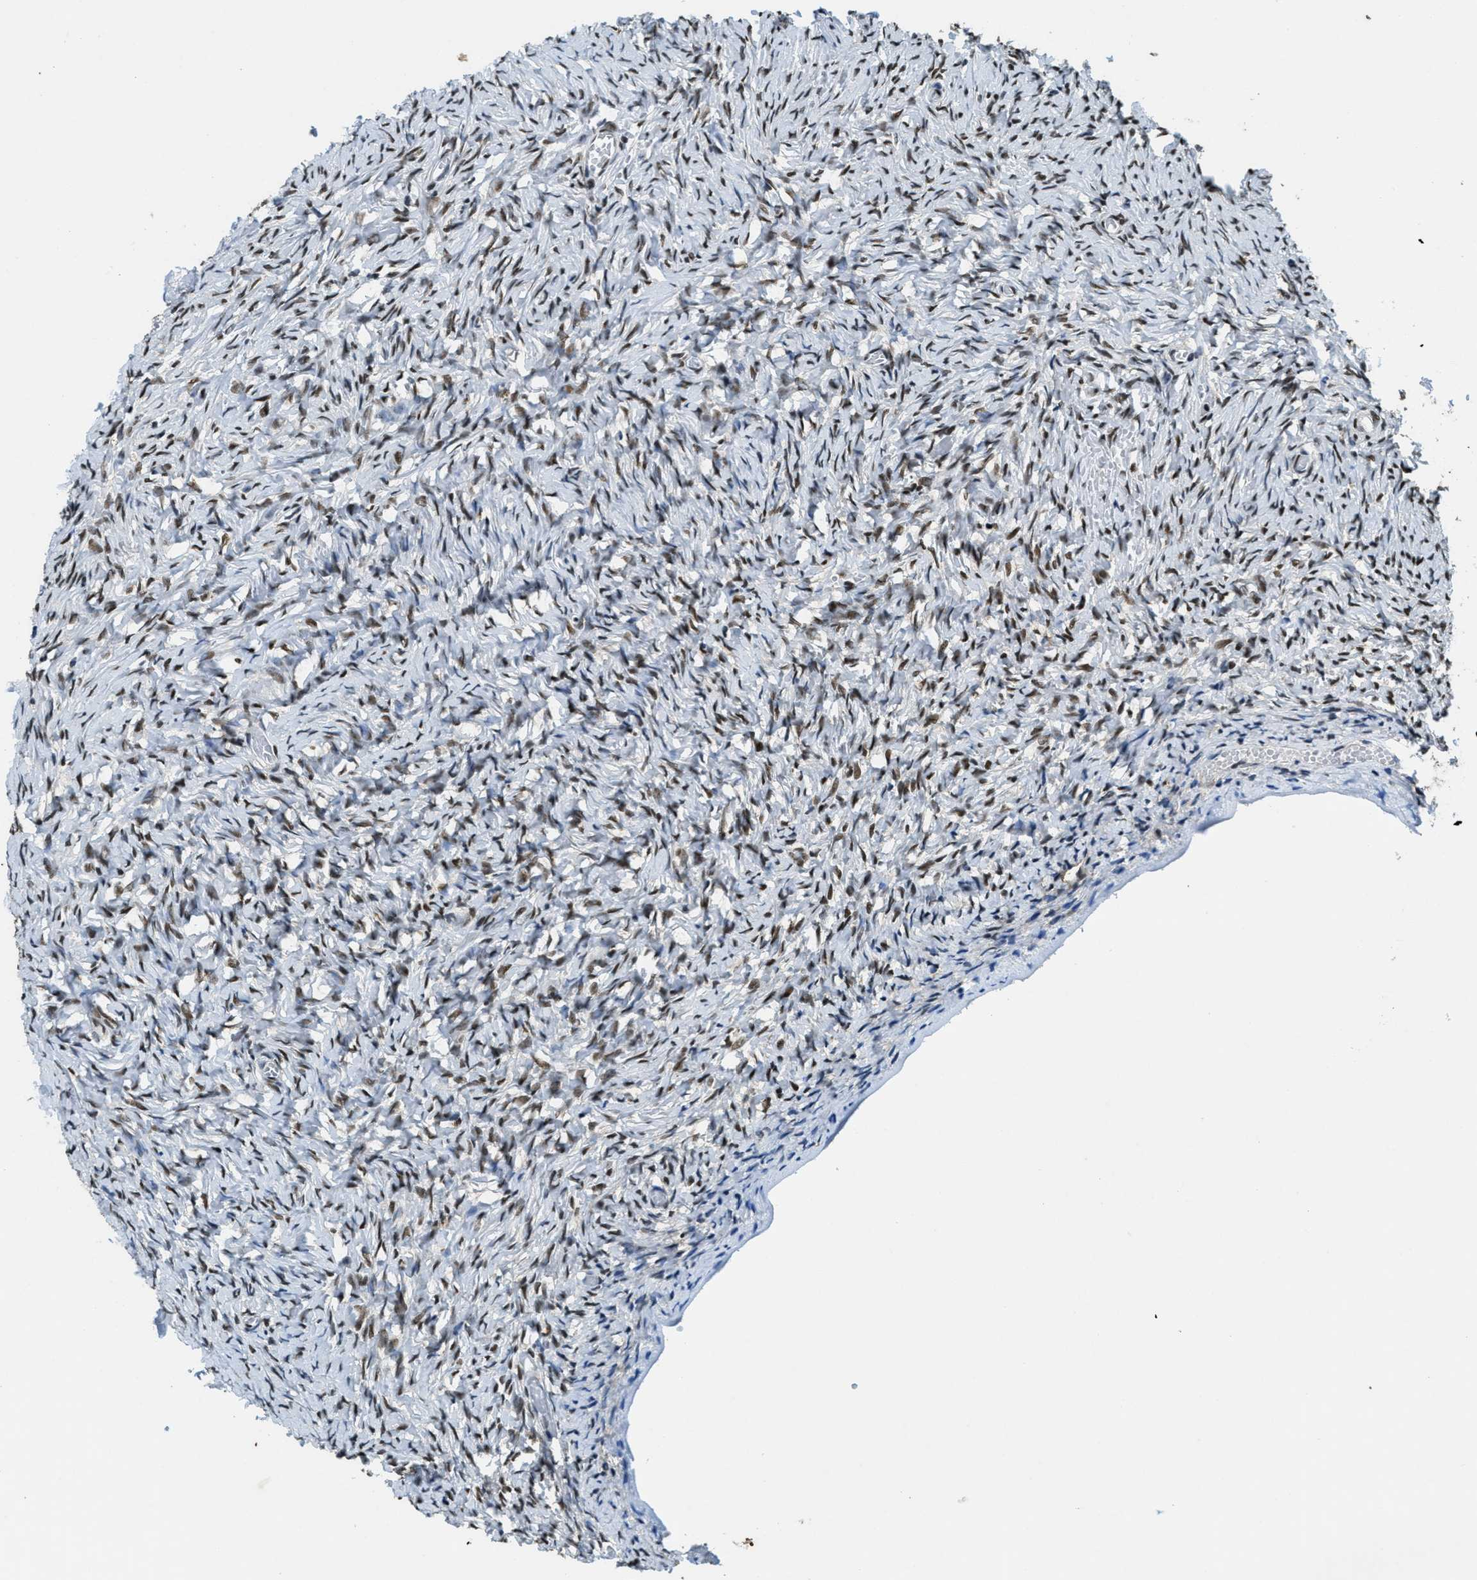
{"staining": {"intensity": "moderate", "quantity": ">75%", "location": "nuclear"}, "tissue": "ovary", "cell_type": "Ovarian stroma cells", "image_type": "normal", "snomed": [{"axis": "morphology", "description": "Normal tissue, NOS"}, {"axis": "topography", "description": "Ovary"}], "caption": "Ovarian stroma cells exhibit moderate nuclear expression in about >75% of cells in normal ovary.", "gene": "SSB", "patient": {"sex": "female", "age": 27}}